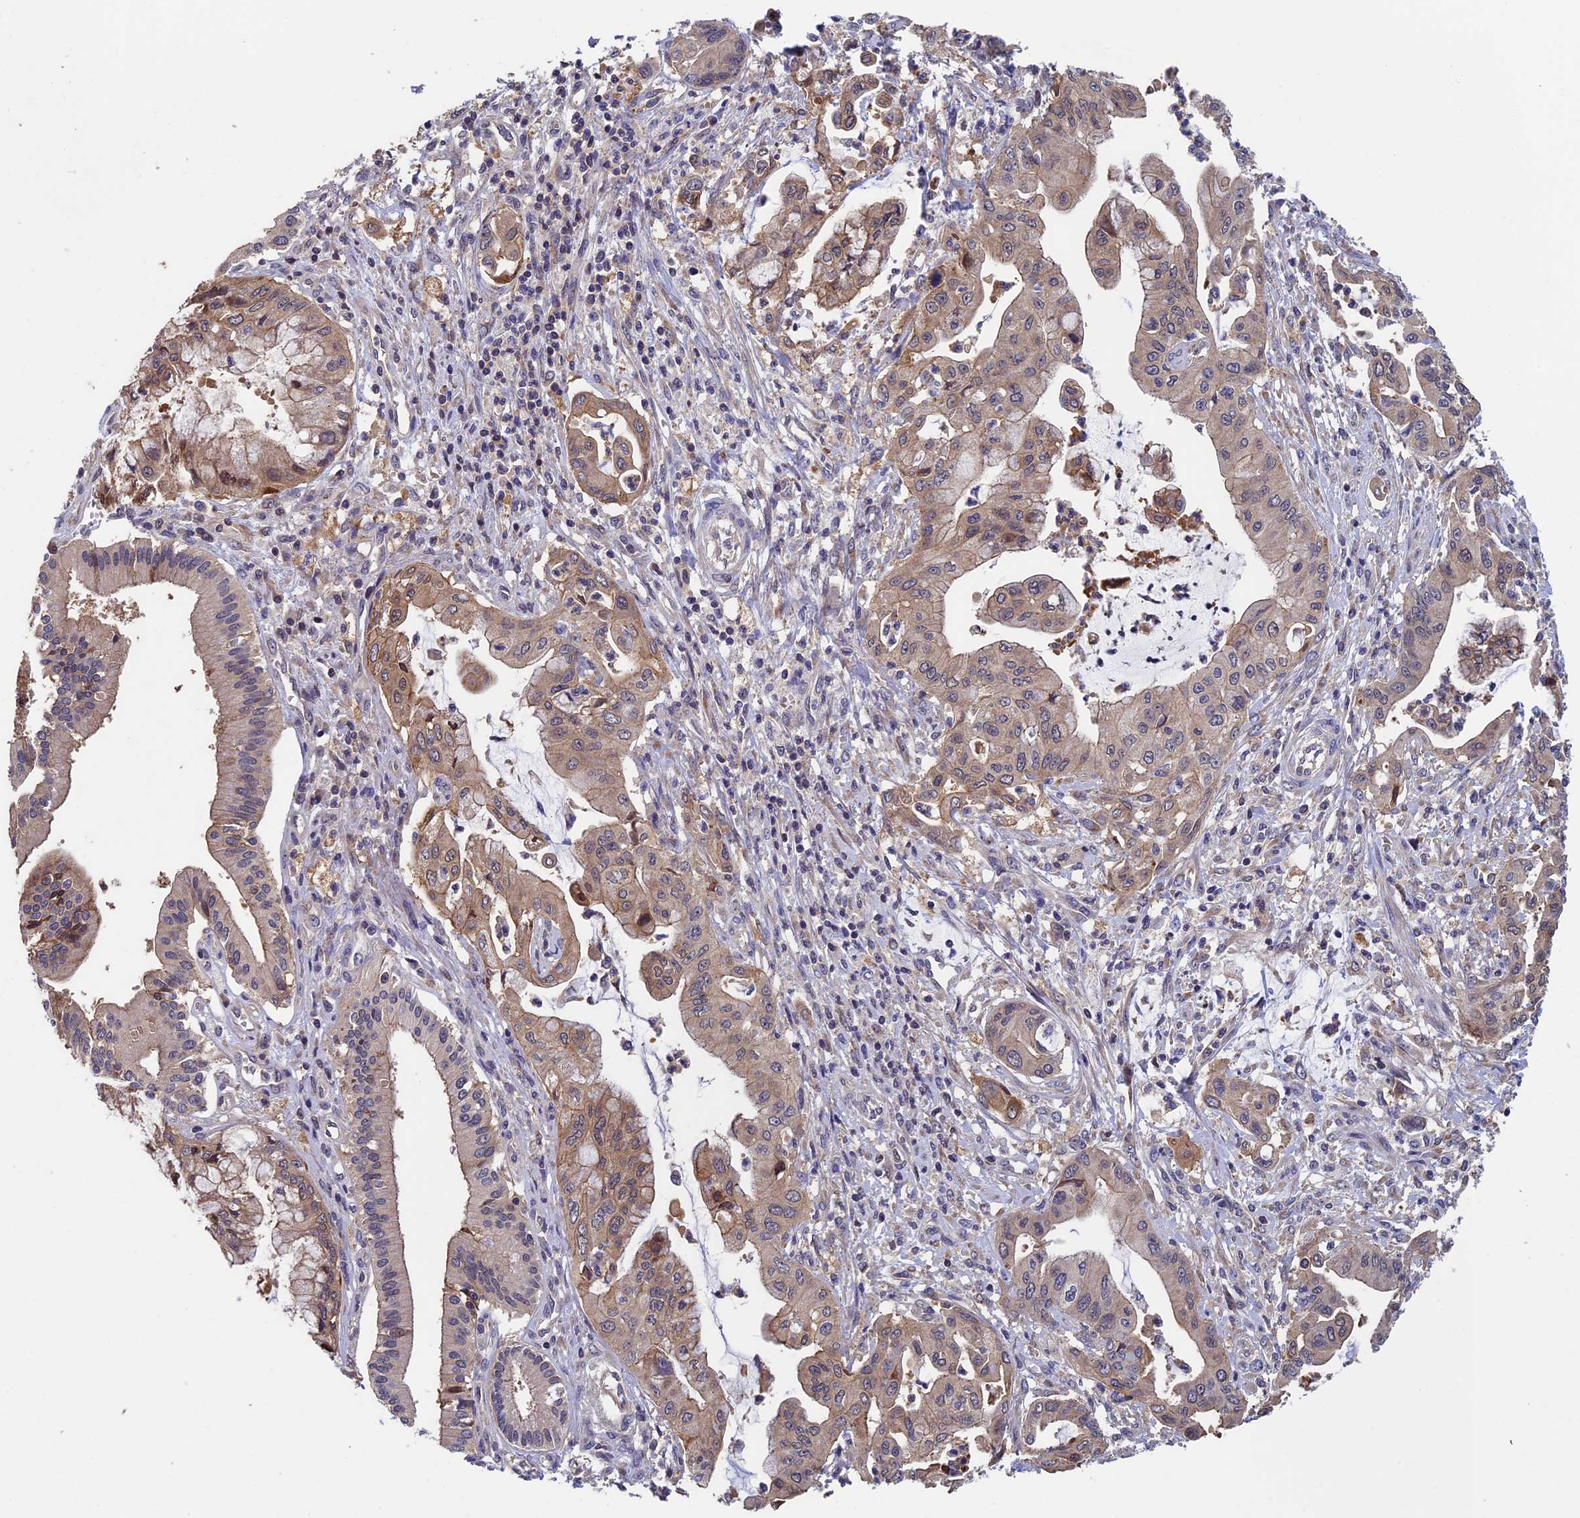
{"staining": {"intensity": "weak", "quantity": ">75%", "location": "cytoplasmic/membranous"}, "tissue": "pancreatic cancer", "cell_type": "Tumor cells", "image_type": "cancer", "snomed": [{"axis": "morphology", "description": "Adenocarcinoma, NOS"}, {"axis": "topography", "description": "Pancreas"}], "caption": "Pancreatic cancer stained for a protein shows weak cytoplasmic/membranous positivity in tumor cells.", "gene": "LCMT1", "patient": {"sex": "male", "age": 46}}